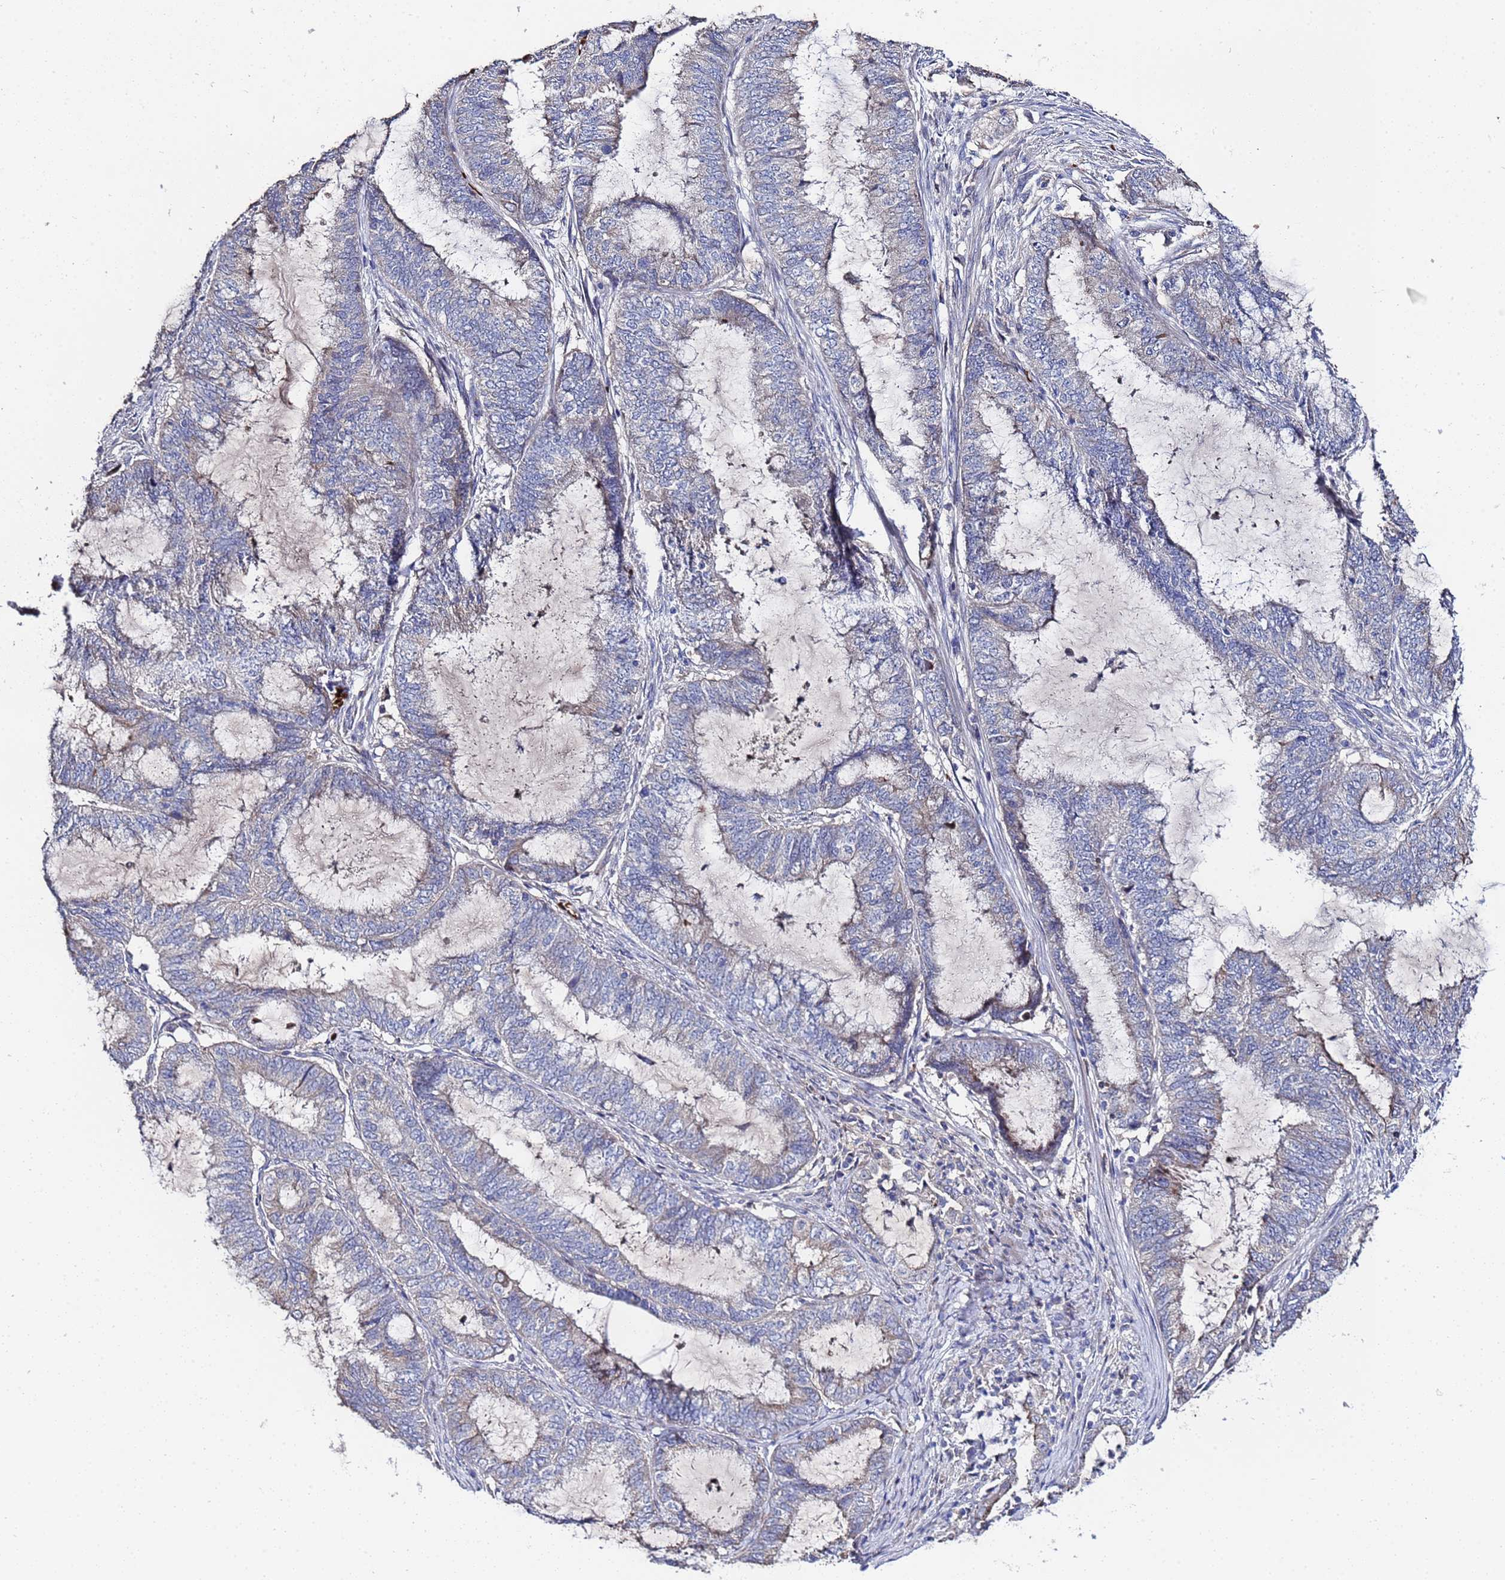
{"staining": {"intensity": "negative", "quantity": "none", "location": "none"}, "tissue": "endometrial cancer", "cell_type": "Tumor cells", "image_type": "cancer", "snomed": [{"axis": "morphology", "description": "Adenocarcinoma, NOS"}, {"axis": "topography", "description": "Endometrium"}], "caption": "Immunohistochemistry (IHC) micrograph of neoplastic tissue: human adenocarcinoma (endometrial) stained with DAB (3,3'-diaminobenzidine) displays no significant protein expression in tumor cells.", "gene": "TCP10L", "patient": {"sex": "female", "age": 51}}